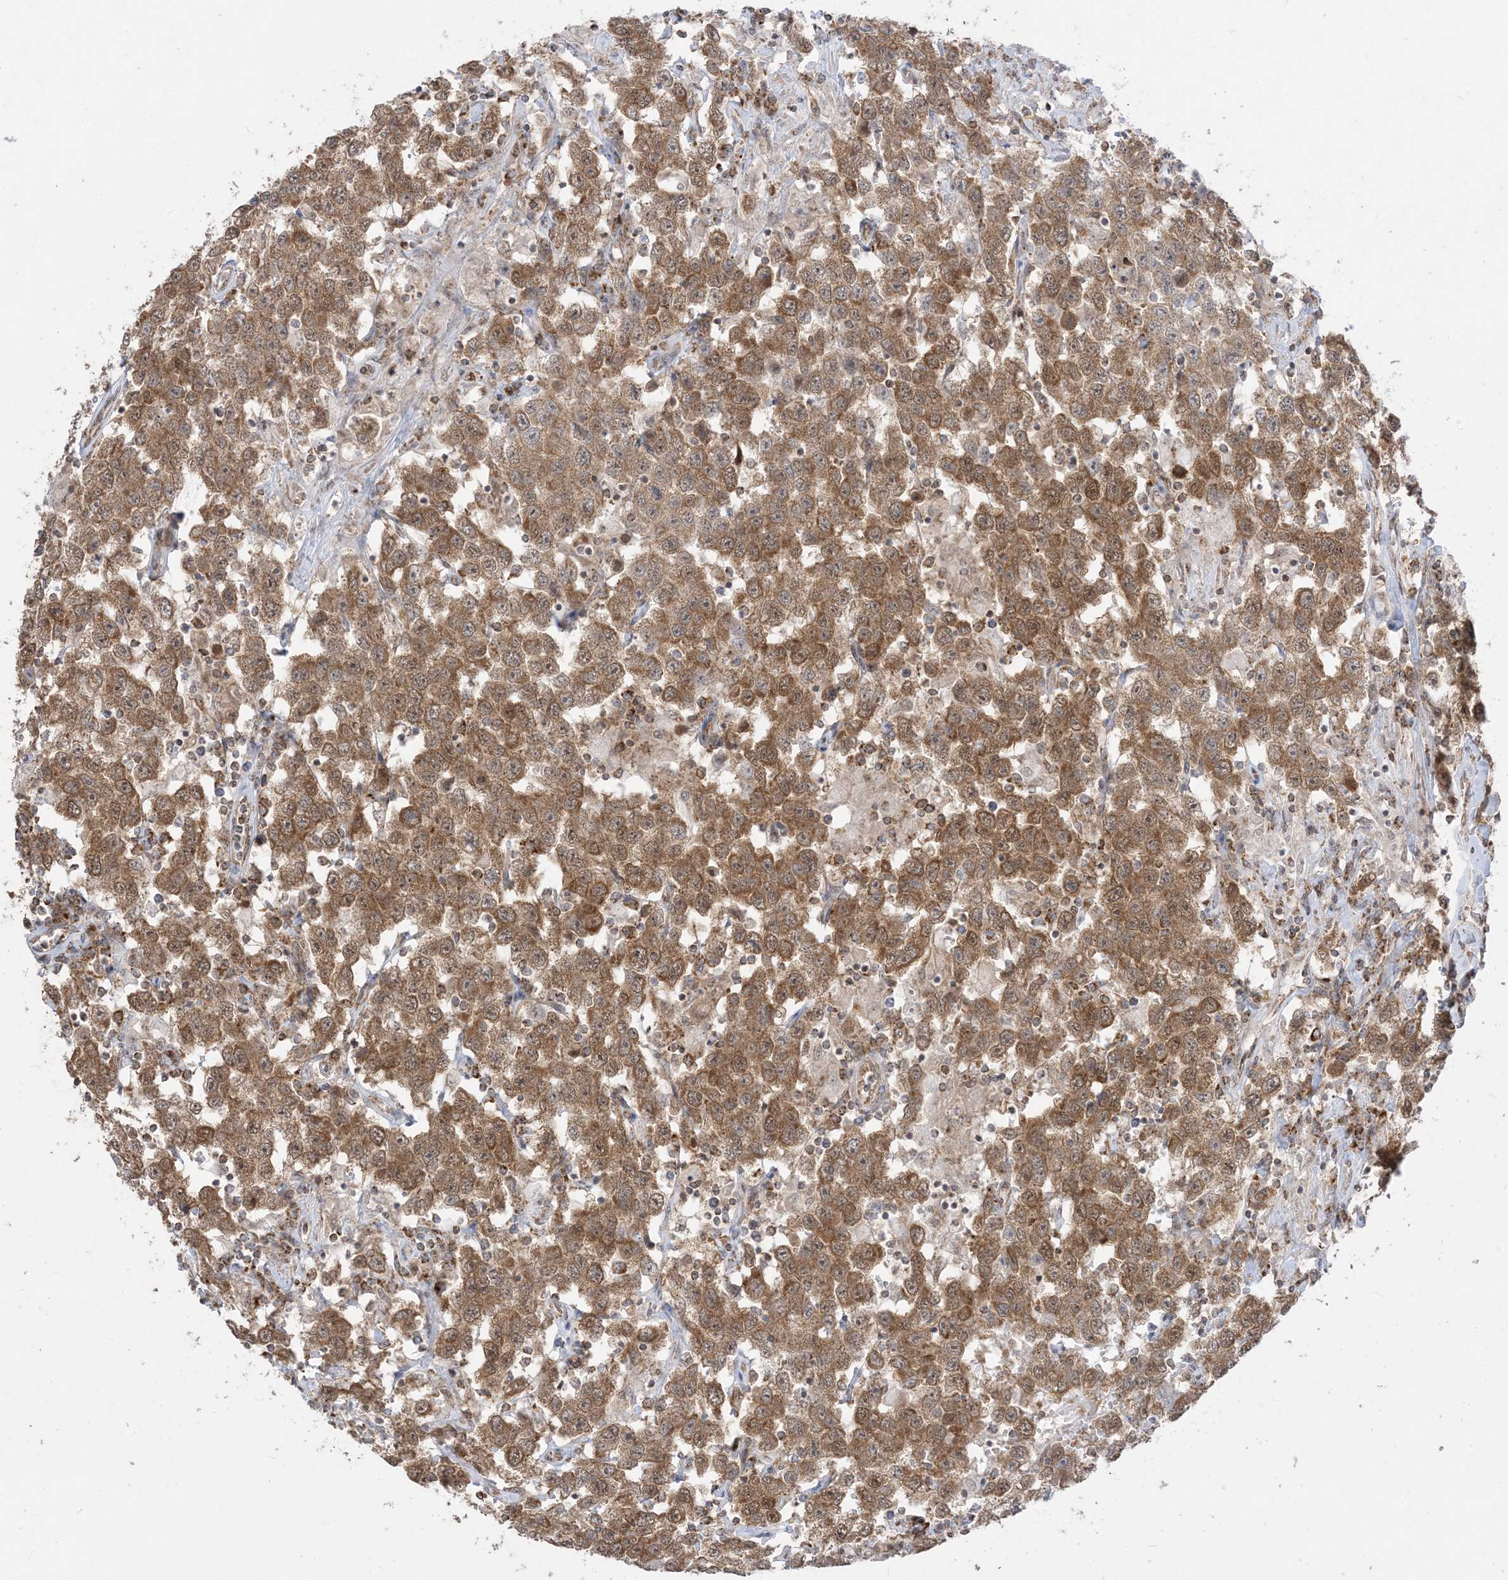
{"staining": {"intensity": "moderate", "quantity": ">75%", "location": "cytoplasmic/membranous"}, "tissue": "testis cancer", "cell_type": "Tumor cells", "image_type": "cancer", "snomed": [{"axis": "morphology", "description": "Seminoma, NOS"}, {"axis": "topography", "description": "Testis"}], "caption": "Testis seminoma was stained to show a protein in brown. There is medium levels of moderate cytoplasmic/membranous staining in approximately >75% of tumor cells. (DAB (3,3'-diaminobenzidine) IHC with brightfield microscopy, high magnification).", "gene": "KANSL3", "patient": {"sex": "male", "age": 41}}